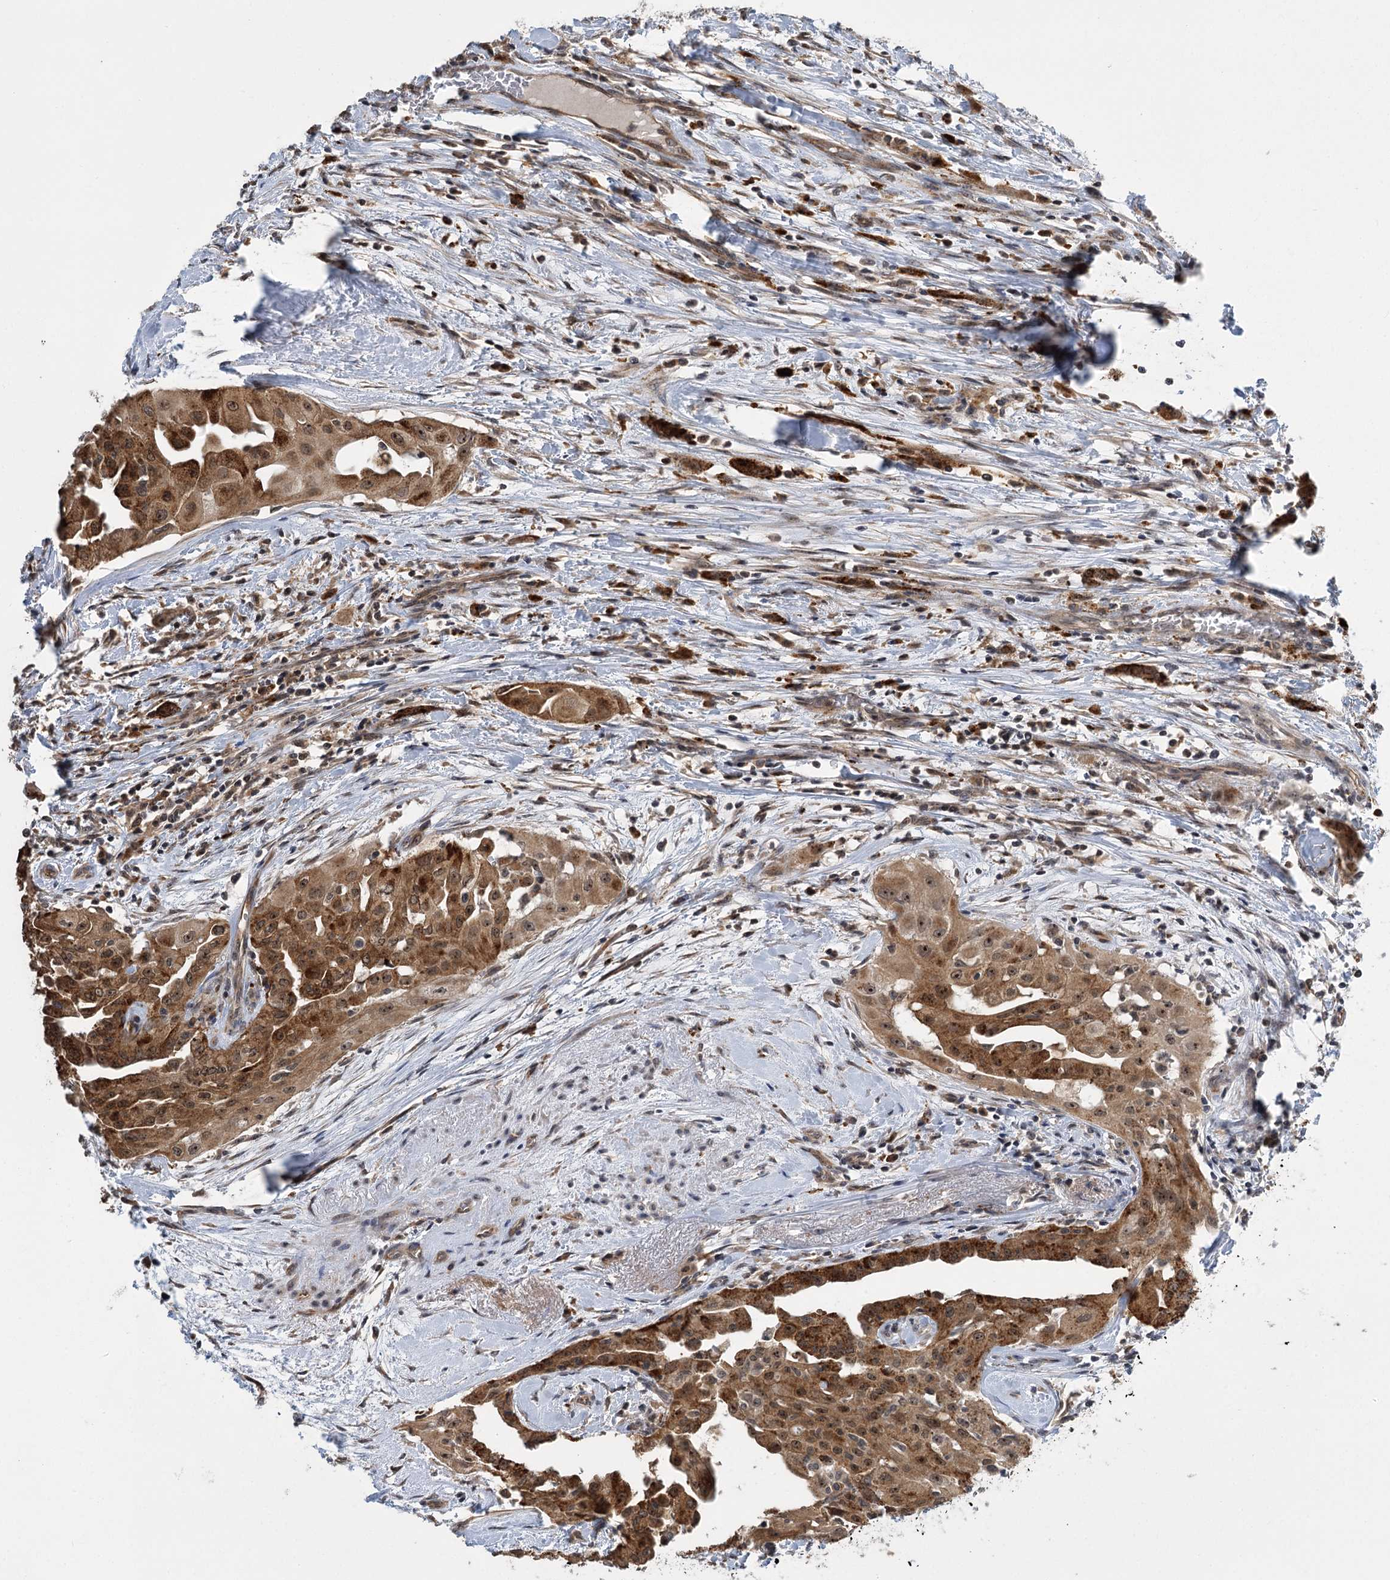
{"staining": {"intensity": "moderate", "quantity": ">75%", "location": "cytoplasmic/membranous,nuclear"}, "tissue": "thyroid cancer", "cell_type": "Tumor cells", "image_type": "cancer", "snomed": [{"axis": "morphology", "description": "Papillary adenocarcinoma, NOS"}, {"axis": "topography", "description": "Thyroid gland"}], "caption": "Protein staining demonstrates moderate cytoplasmic/membranous and nuclear expression in approximately >75% of tumor cells in thyroid papillary adenocarcinoma.", "gene": "SERGEF", "patient": {"sex": "female", "age": 59}}